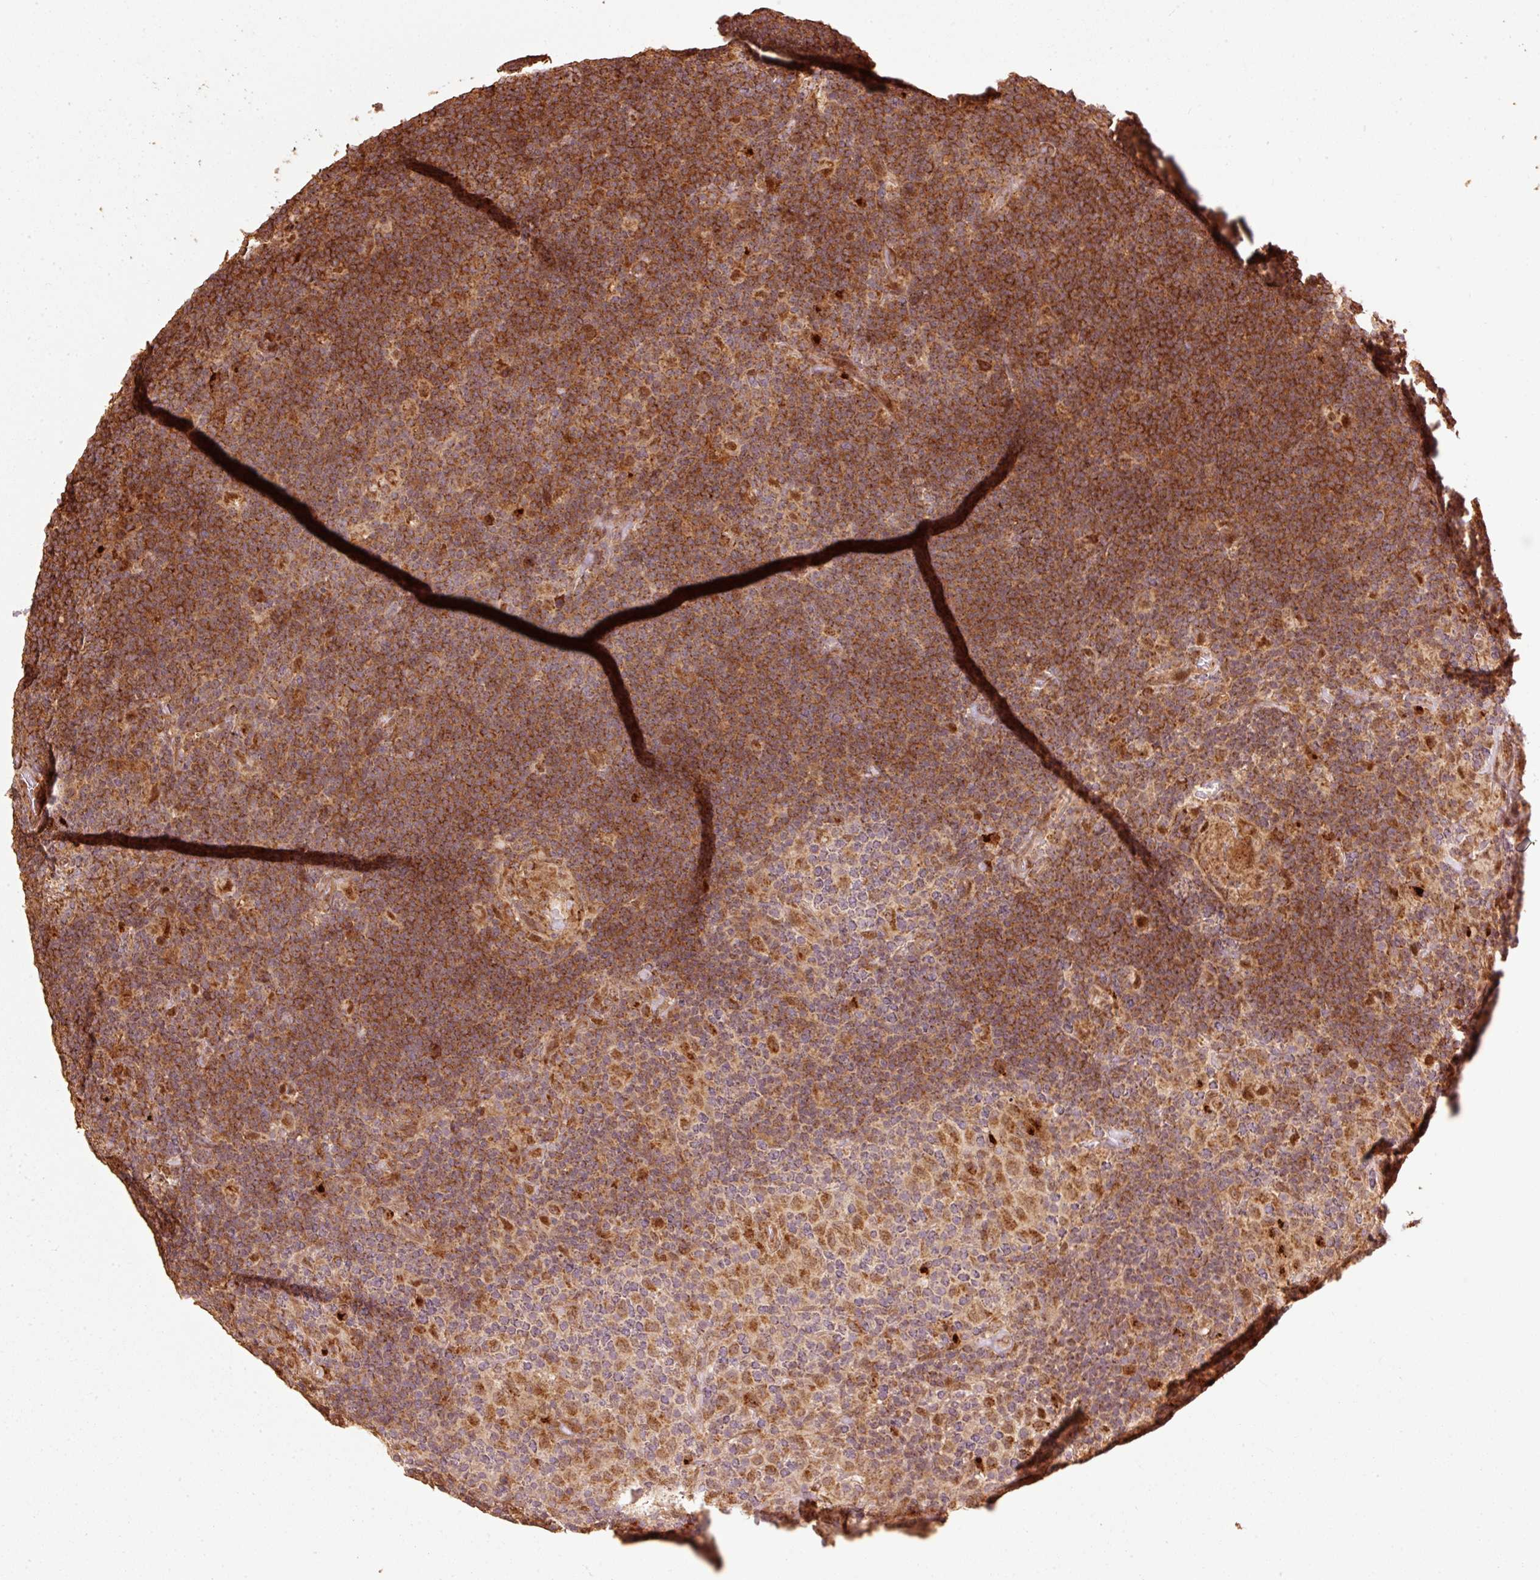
{"staining": {"intensity": "strong", "quantity": ">75%", "location": "cytoplasmic/membranous"}, "tissue": "lymphoma", "cell_type": "Tumor cells", "image_type": "cancer", "snomed": [{"axis": "morphology", "description": "Hodgkin's disease, NOS"}, {"axis": "topography", "description": "Lymph node"}], "caption": "The immunohistochemical stain shows strong cytoplasmic/membranous staining in tumor cells of Hodgkin's disease tissue.", "gene": "MRPL16", "patient": {"sex": "female", "age": 57}}